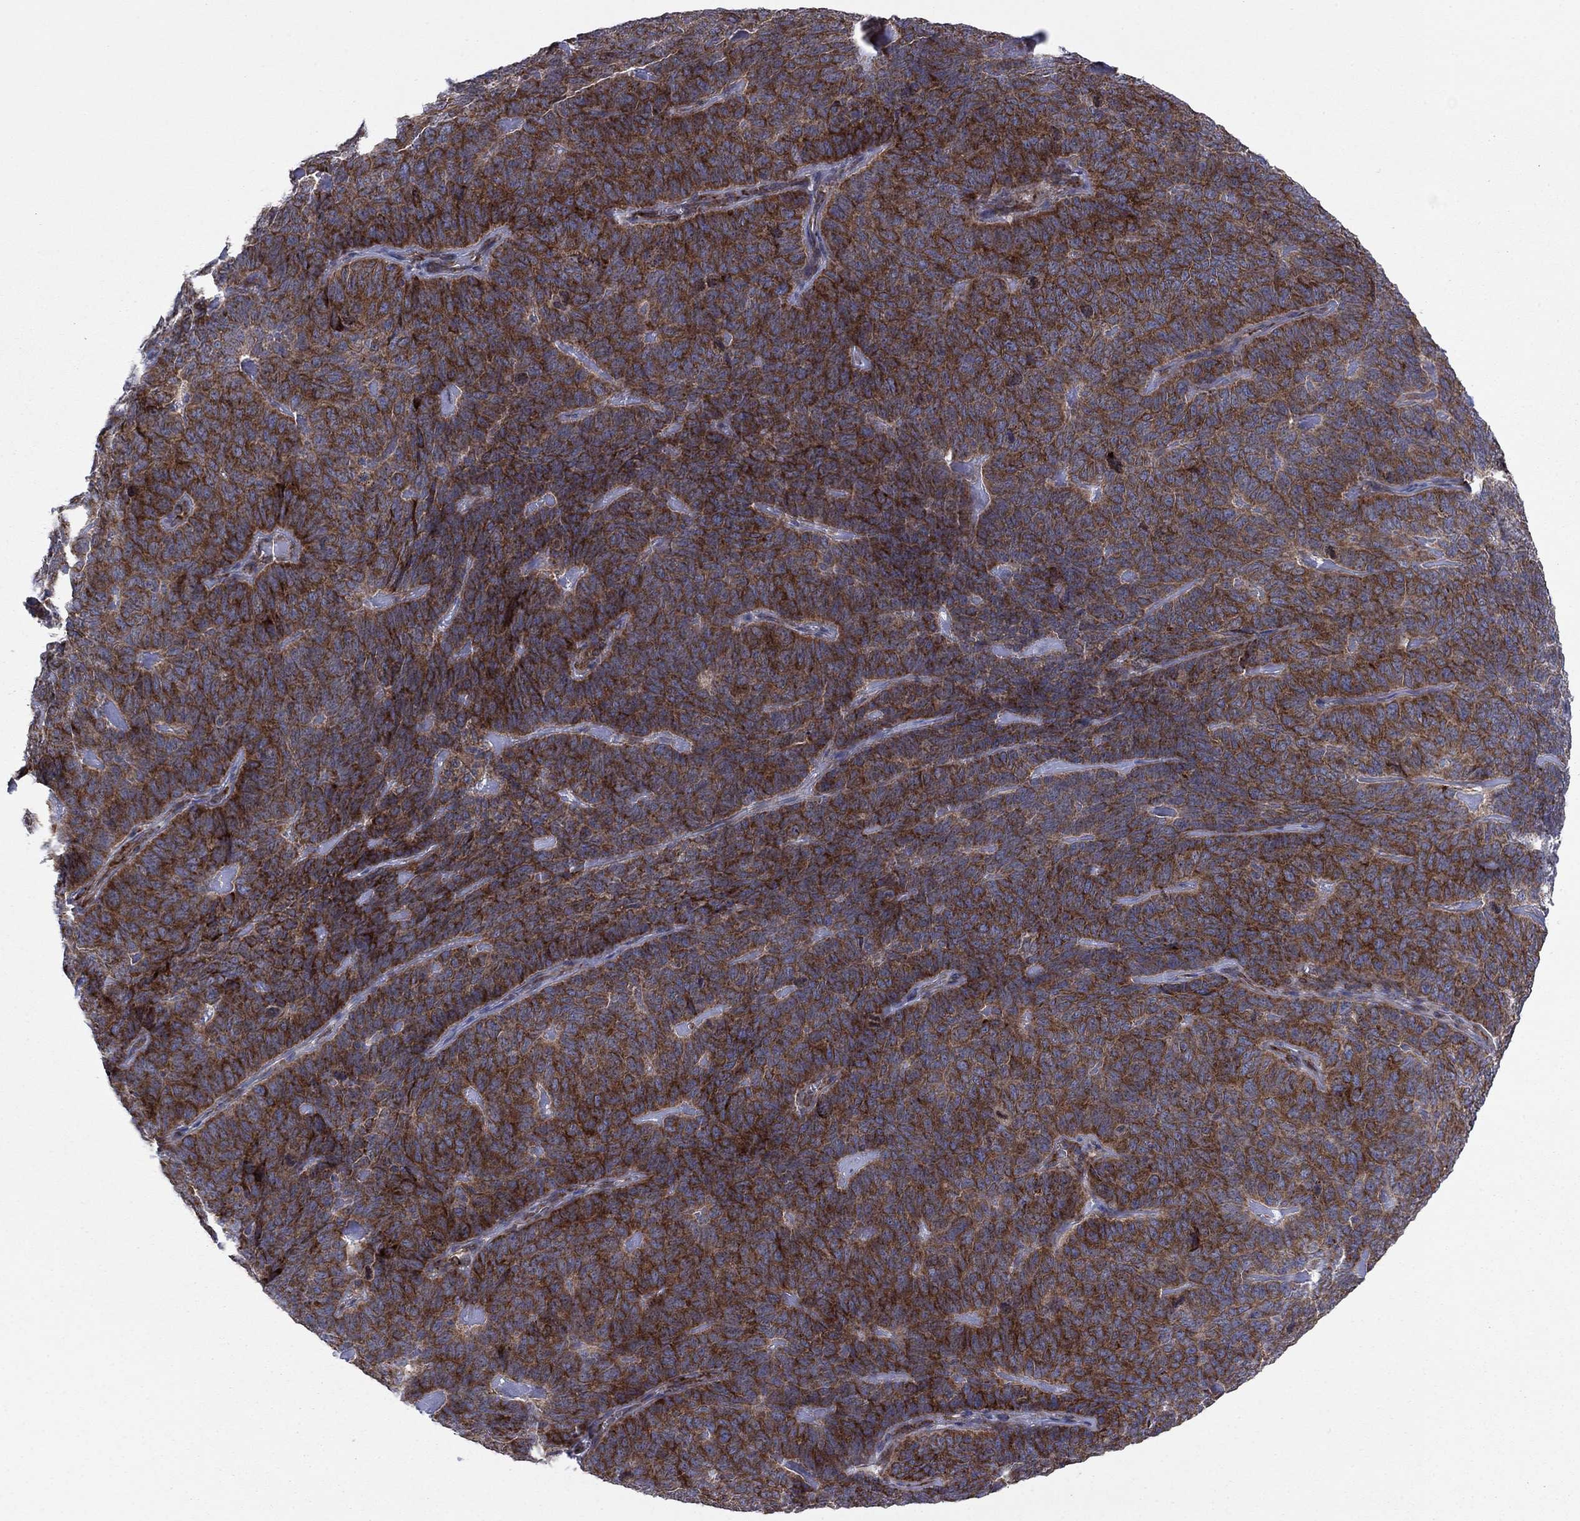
{"staining": {"intensity": "strong", "quantity": ">75%", "location": "cytoplasmic/membranous"}, "tissue": "skin cancer", "cell_type": "Tumor cells", "image_type": "cancer", "snomed": [{"axis": "morphology", "description": "Squamous cell carcinoma, NOS"}, {"axis": "topography", "description": "Skin"}, {"axis": "topography", "description": "Anal"}], "caption": "Skin squamous cell carcinoma stained with a brown dye demonstrates strong cytoplasmic/membranous positive expression in approximately >75% of tumor cells.", "gene": "GPR155", "patient": {"sex": "female", "age": 51}}